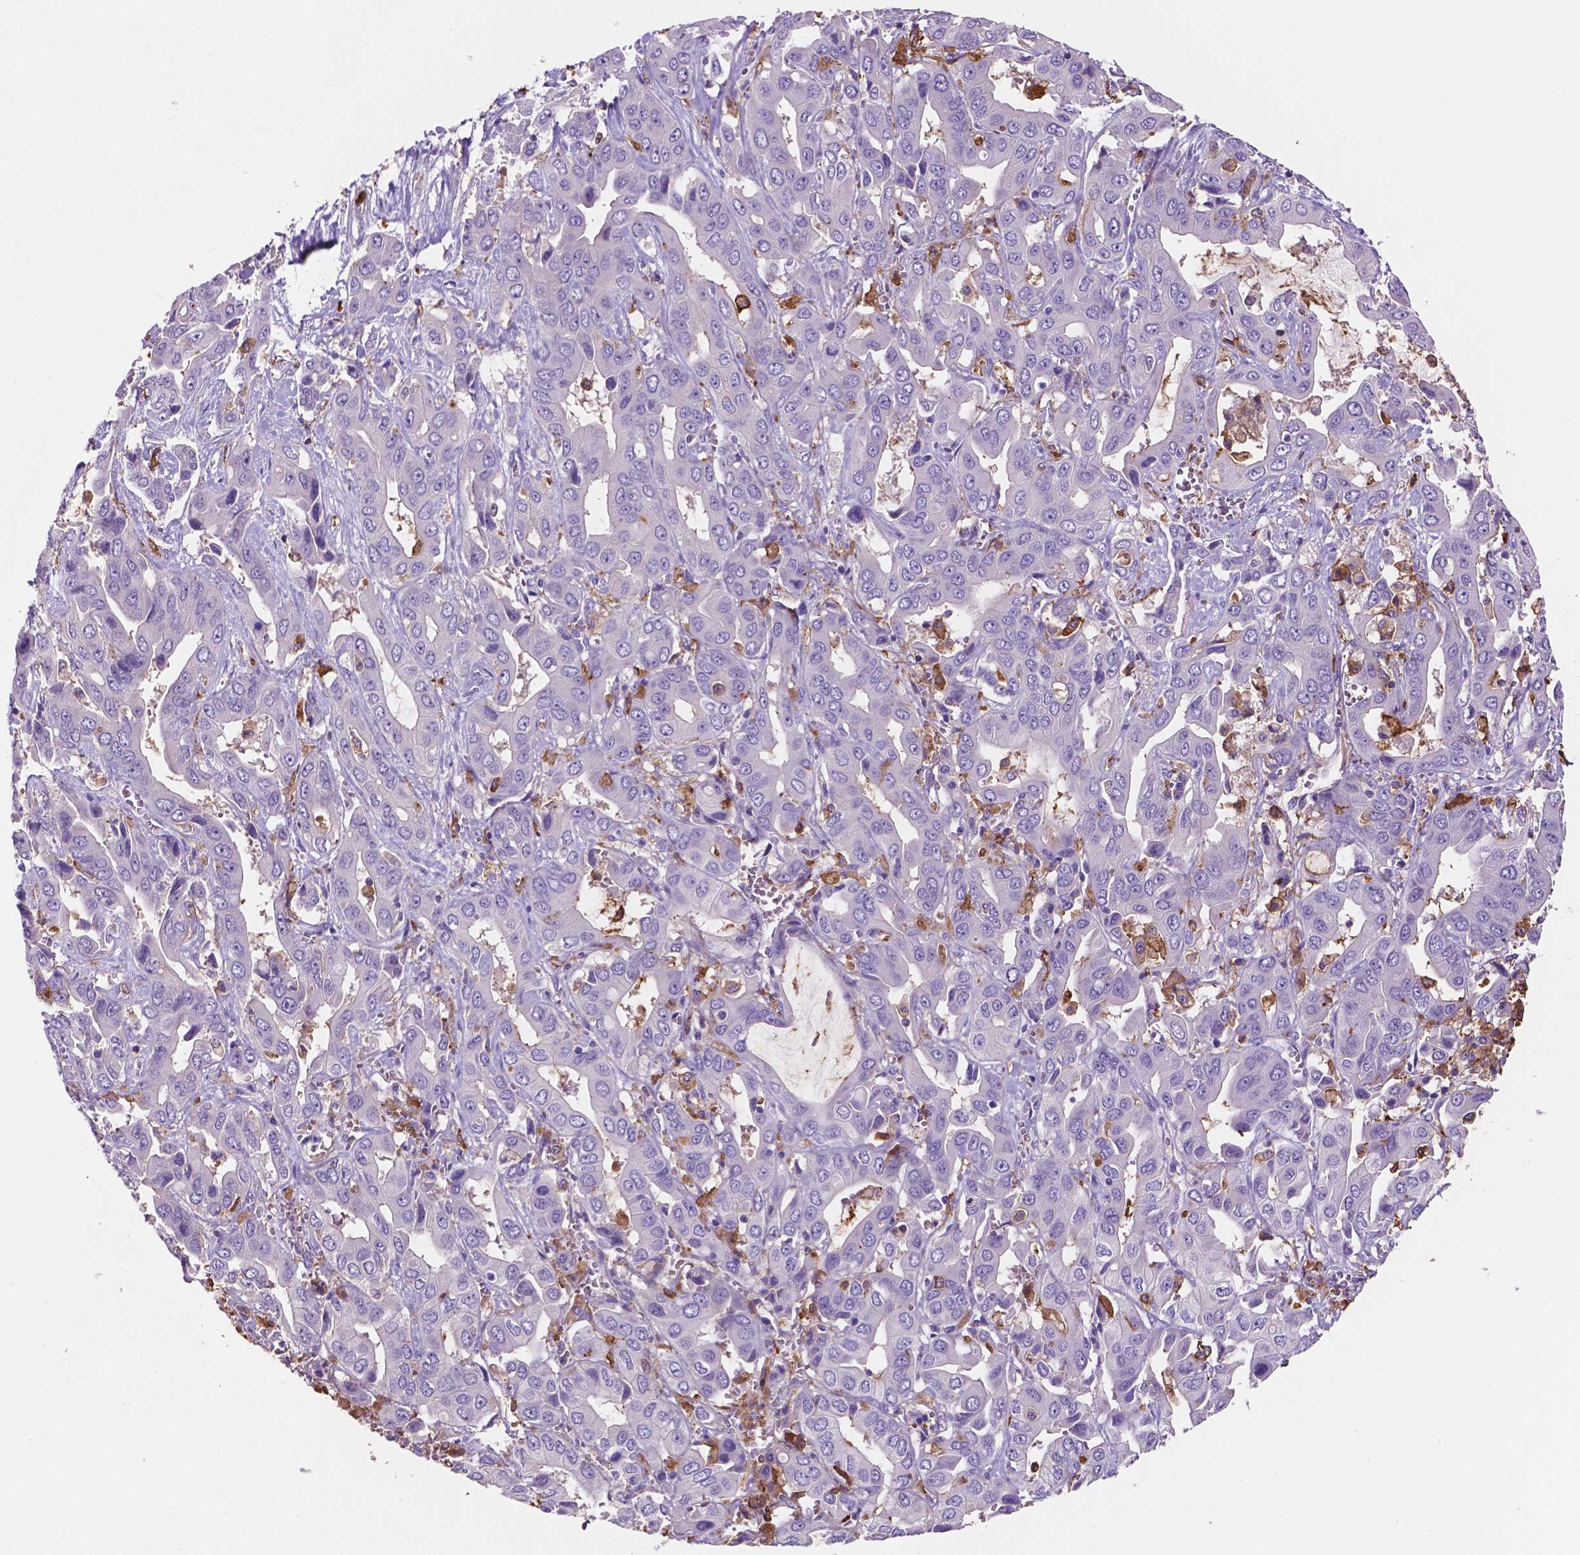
{"staining": {"intensity": "negative", "quantity": "none", "location": "none"}, "tissue": "liver cancer", "cell_type": "Tumor cells", "image_type": "cancer", "snomed": [{"axis": "morphology", "description": "Cholangiocarcinoma"}, {"axis": "topography", "description": "Liver"}], "caption": "There is no significant positivity in tumor cells of liver cancer (cholangiocarcinoma).", "gene": "MKRN2OS", "patient": {"sex": "female", "age": 52}}